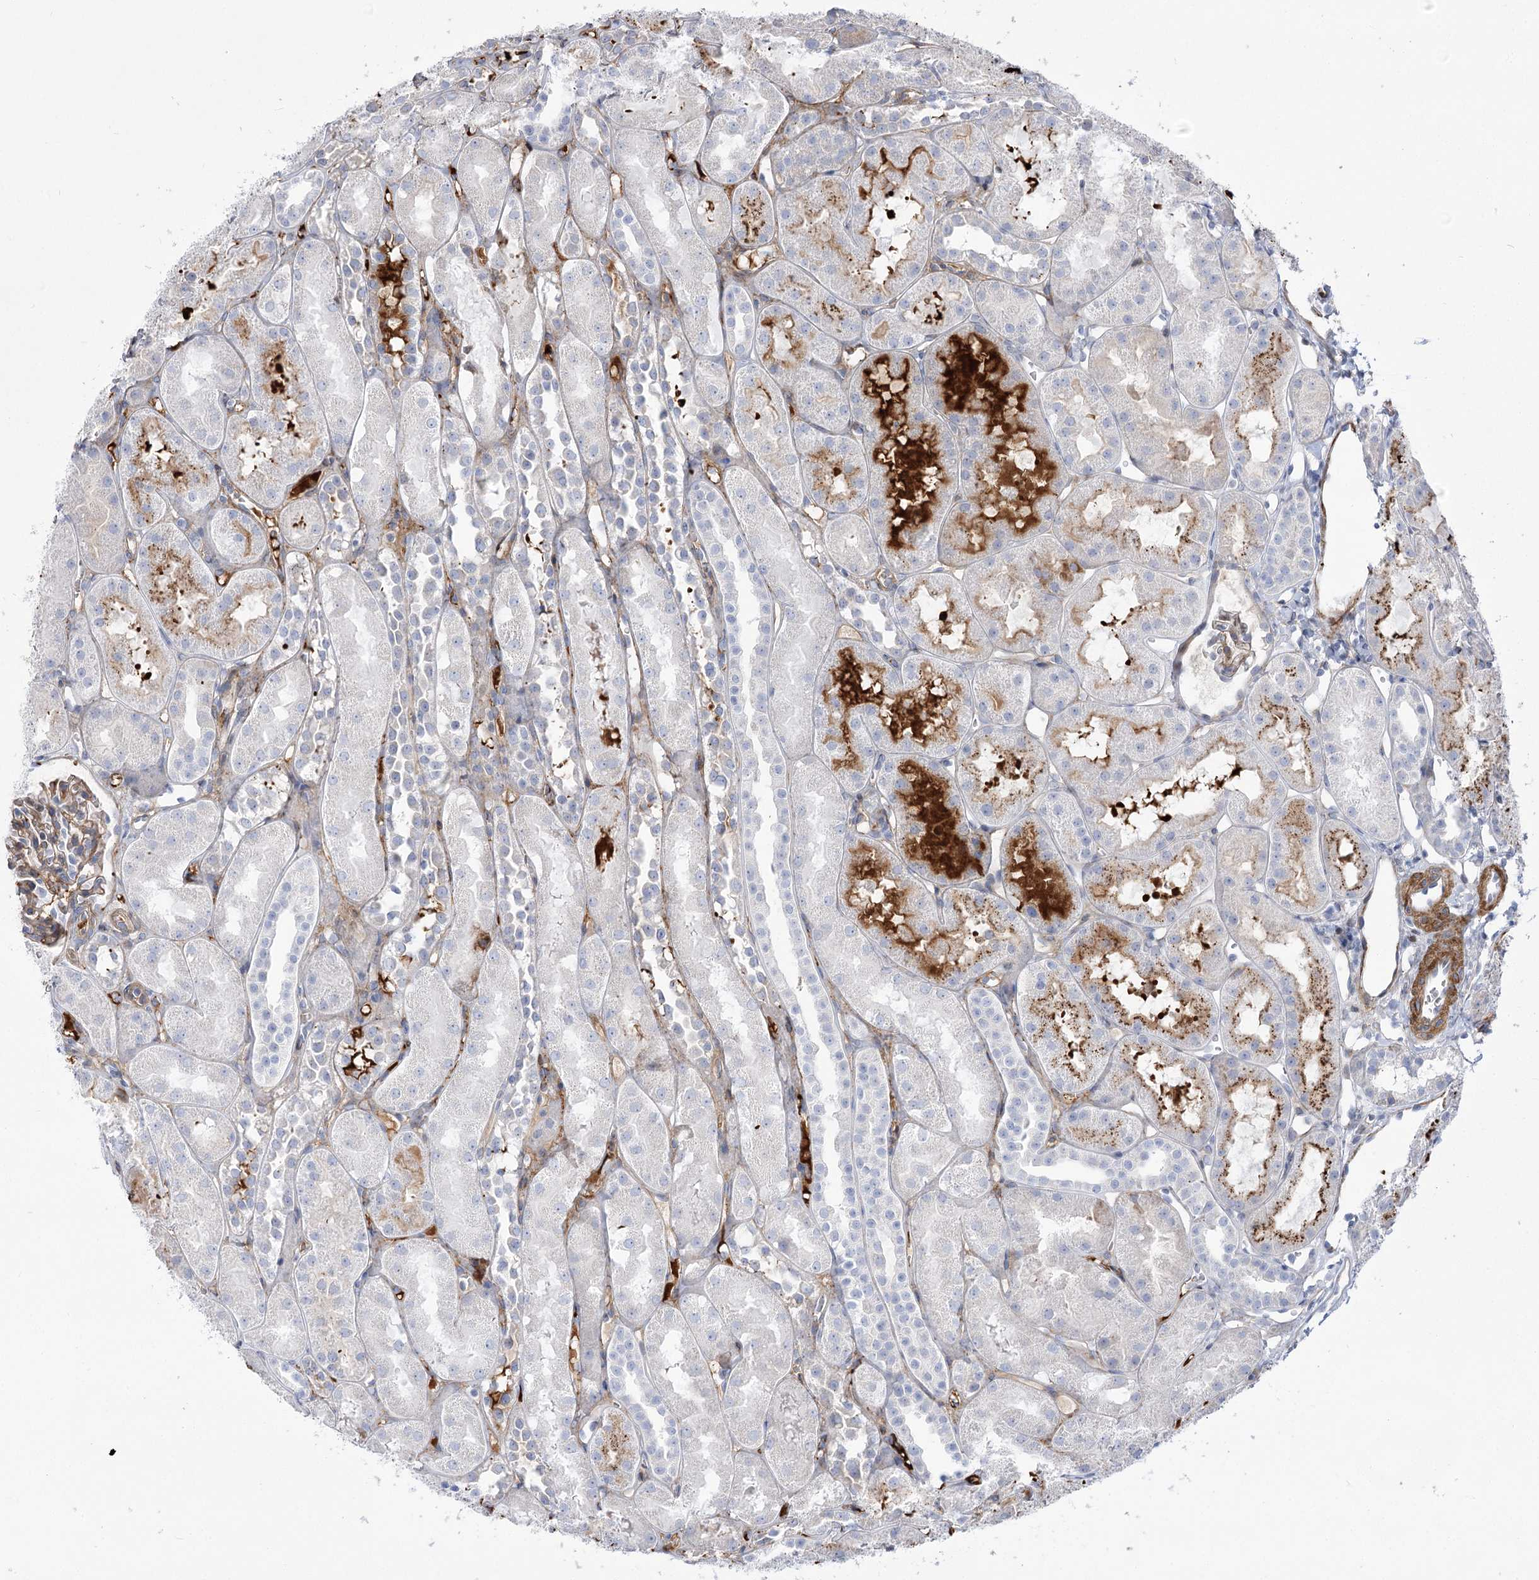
{"staining": {"intensity": "moderate", "quantity": "25%-75%", "location": "cytoplasmic/membranous"}, "tissue": "kidney", "cell_type": "Cells in glomeruli", "image_type": "normal", "snomed": [{"axis": "morphology", "description": "Normal tissue, NOS"}, {"axis": "topography", "description": "Kidney"}, {"axis": "topography", "description": "Urinary bladder"}], "caption": "The micrograph shows staining of normal kidney, revealing moderate cytoplasmic/membranous protein staining (brown color) within cells in glomeruli. (DAB (3,3'-diaminobenzidine) IHC with brightfield microscopy, high magnification).", "gene": "ANKRD23", "patient": {"sex": "male", "age": 16}}